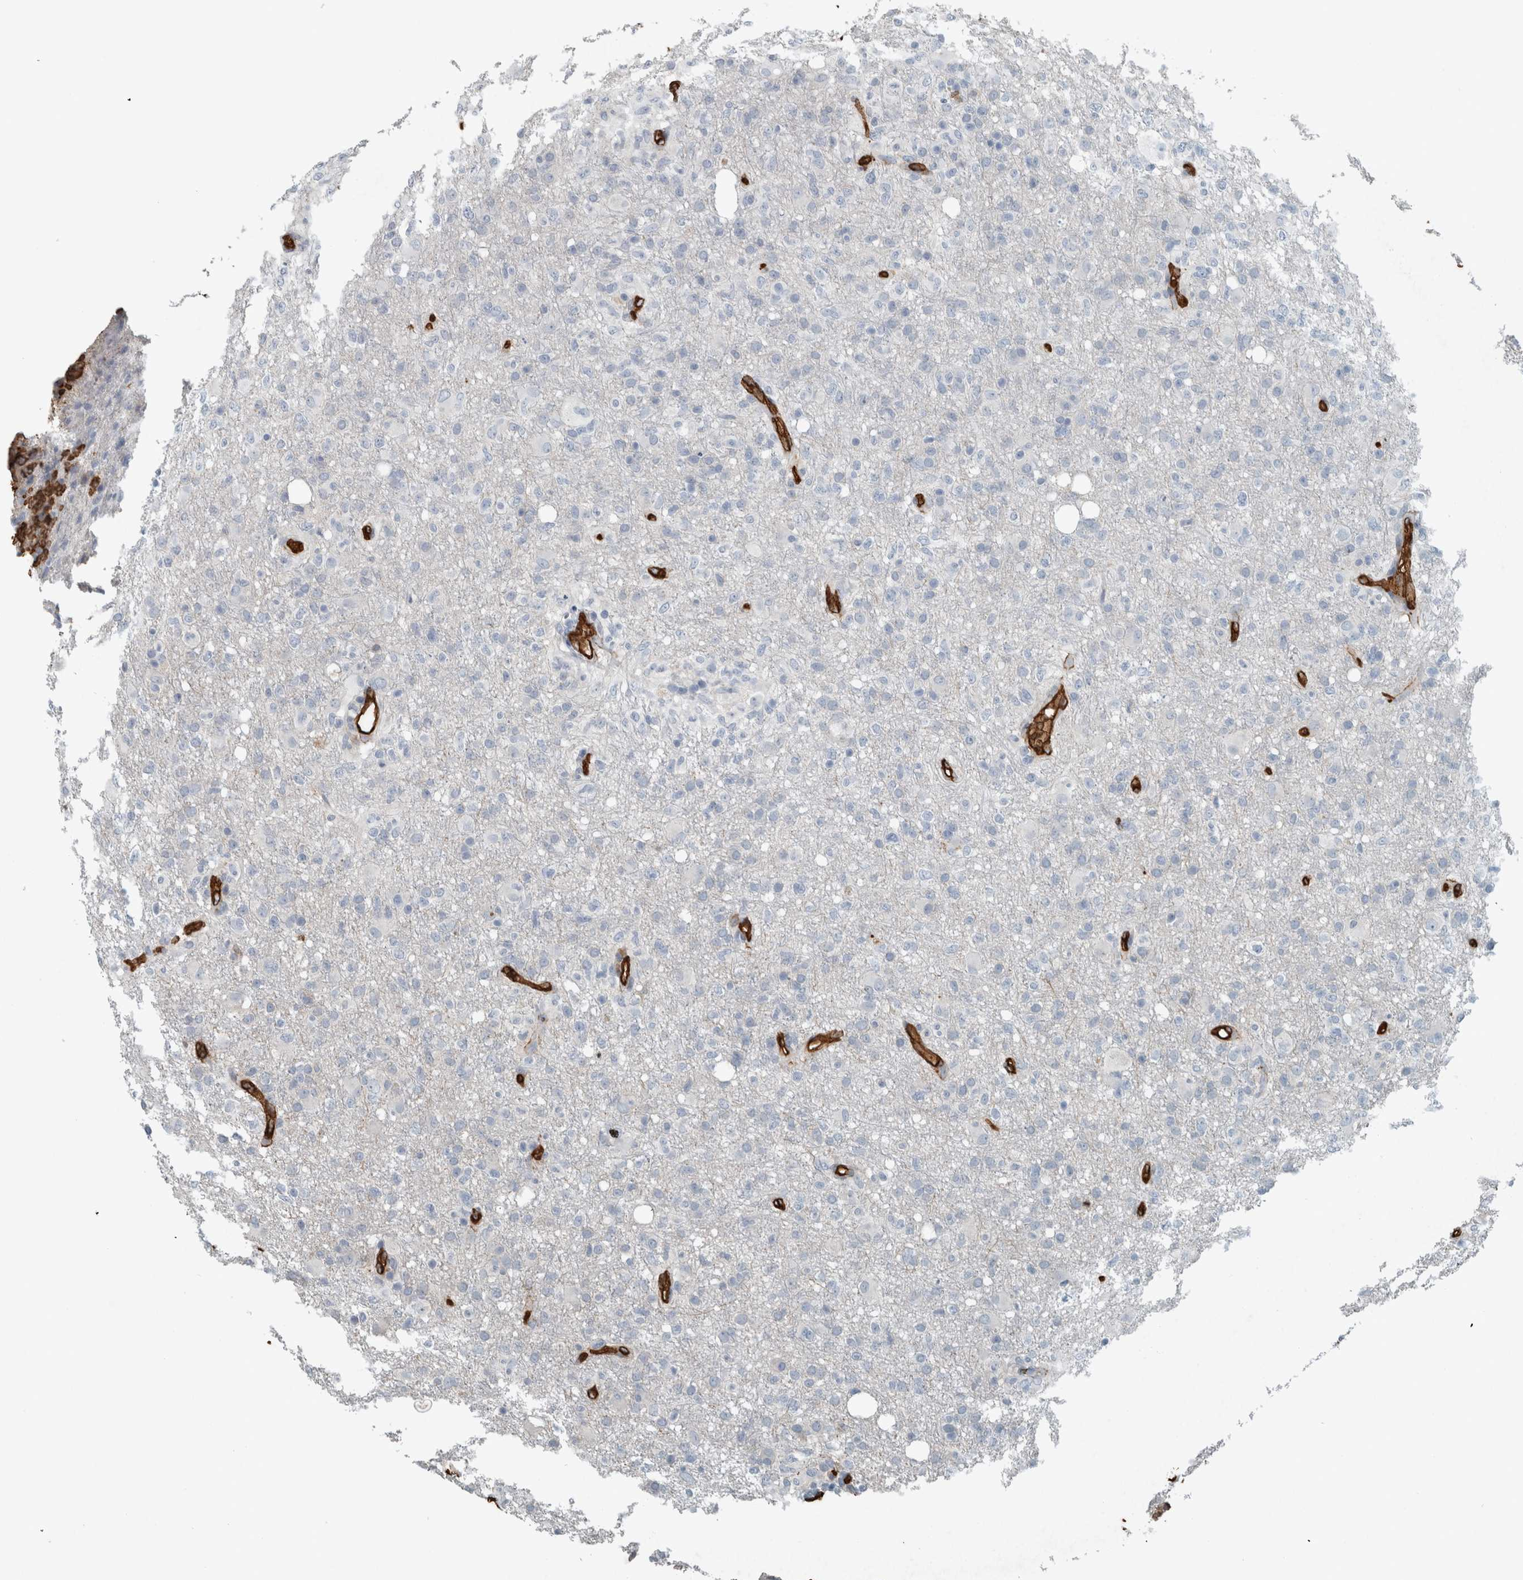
{"staining": {"intensity": "negative", "quantity": "none", "location": "none"}, "tissue": "glioma", "cell_type": "Tumor cells", "image_type": "cancer", "snomed": [{"axis": "morphology", "description": "Glioma, malignant, High grade"}, {"axis": "topography", "description": "Brain"}], "caption": "An image of human malignant glioma (high-grade) is negative for staining in tumor cells.", "gene": "LBP", "patient": {"sex": "female", "age": 57}}